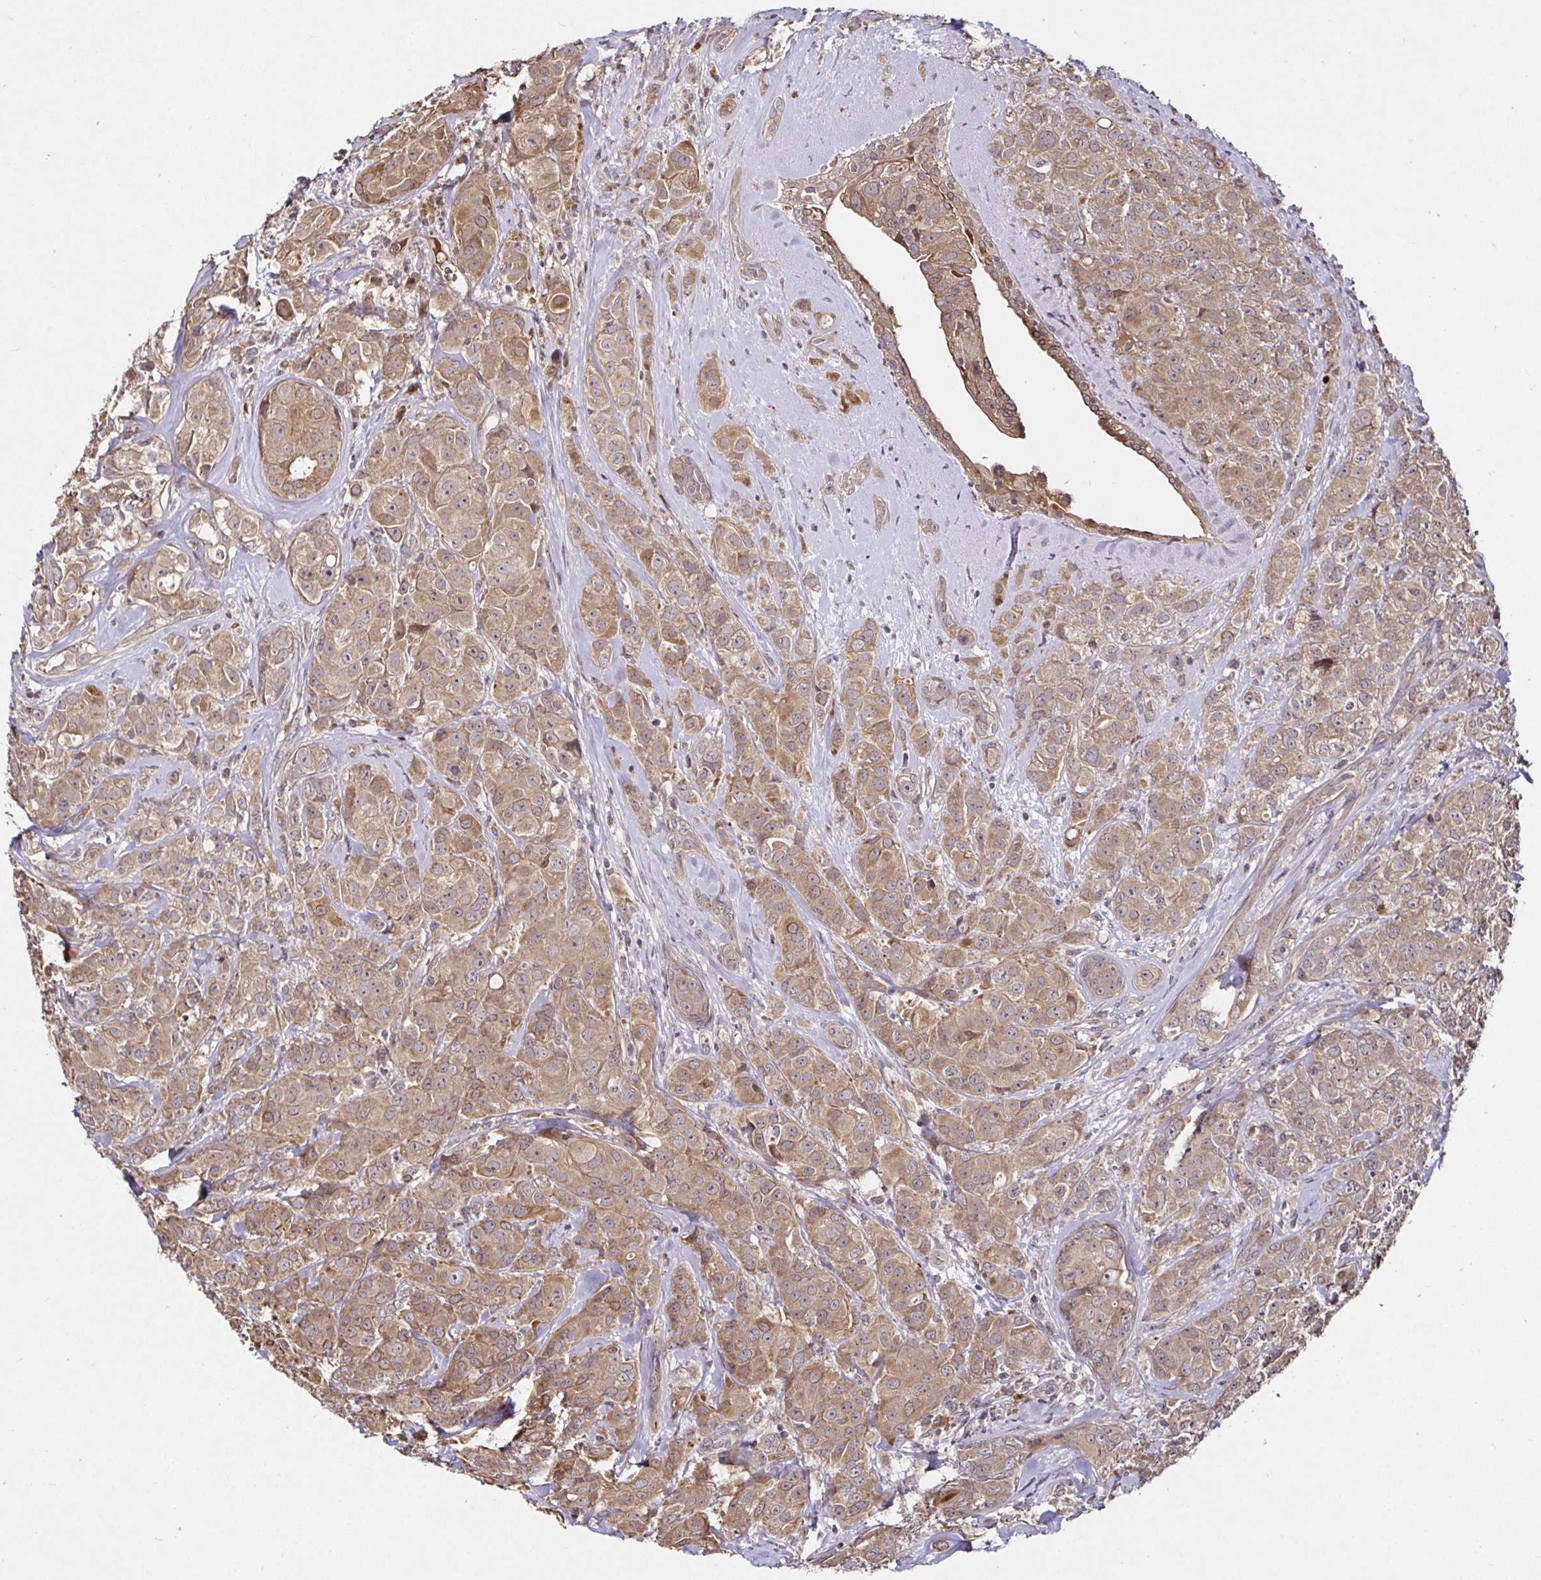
{"staining": {"intensity": "moderate", "quantity": ">75%", "location": "cytoplasmic/membranous"}, "tissue": "breast cancer", "cell_type": "Tumor cells", "image_type": "cancer", "snomed": [{"axis": "morphology", "description": "Normal tissue, NOS"}, {"axis": "morphology", "description": "Duct carcinoma"}, {"axis": "topography", "description": "Breast"}], "caption": "Immunohistochemical staining of human breast infiltrating ductal carcinoma displays medium levels of moderate cytoplasmic/membranous positivity in approximately >75% of tumor cells.", "gene": "SMYD3", "patient": {"sex": "female", "age": 43}}